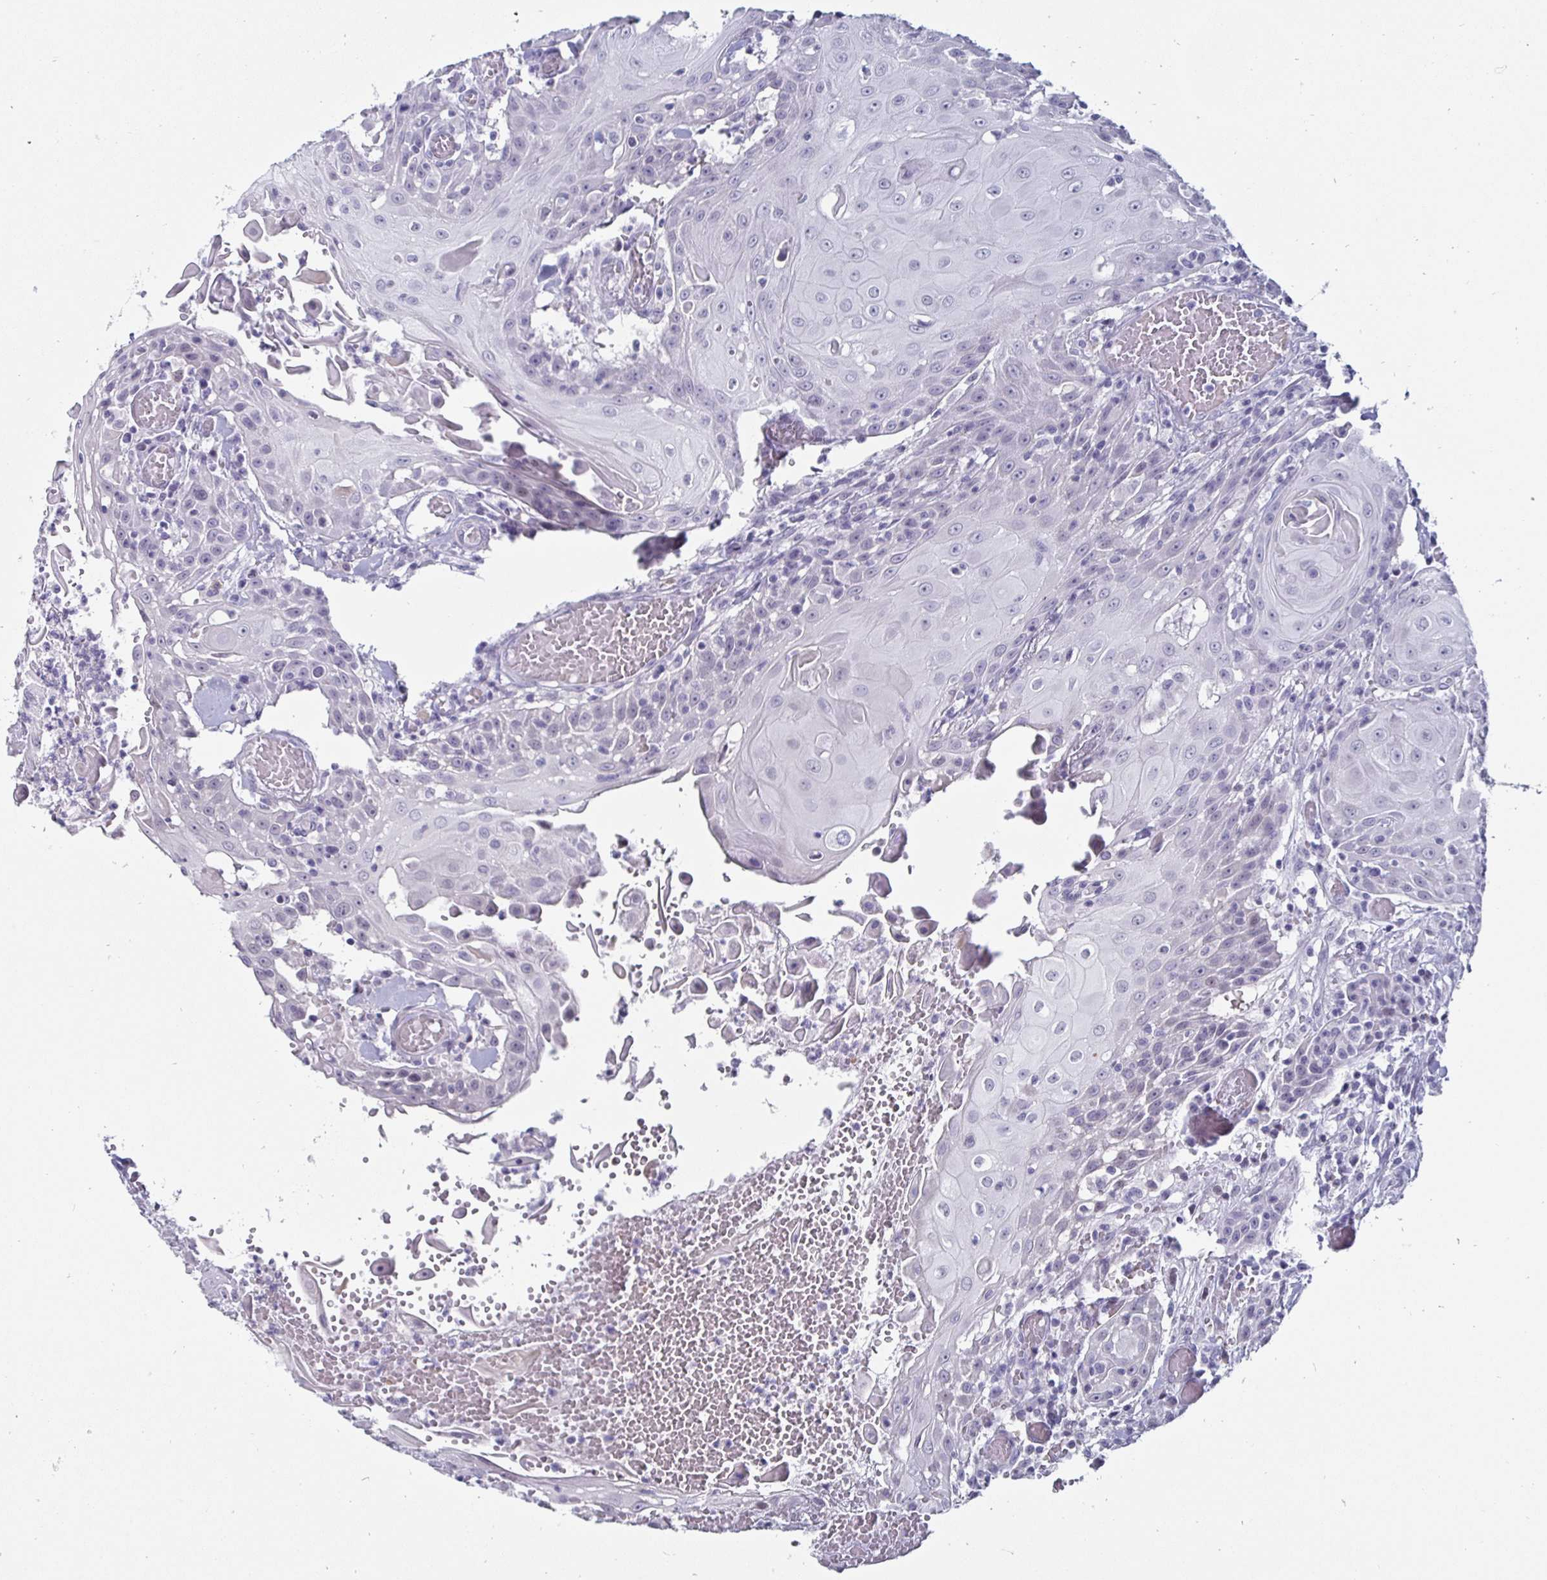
{"staining": {"intensity": "negative", "quantity": "none", "location": "none"}, "tissue": "head and neck cancer", "cell_type": "Tumor cells", "image_type": "cancer", "snomed": [{"axis": "morphology", "description": "Normal tissue, NOS"}, {"axis": "morphology", "description": "Squamous cell carcinoma, NOS"}, {"axis": "topography", "description": "Oral tissue"}, {"axis": "topography", "description": "Head-Neck"}], "caption": "Tumor cells show no significant expression in head and neck cancer (squamous cell carcinoma).", "gene": "OOSP2", "patient": {"sex": "female", "age": 55}}